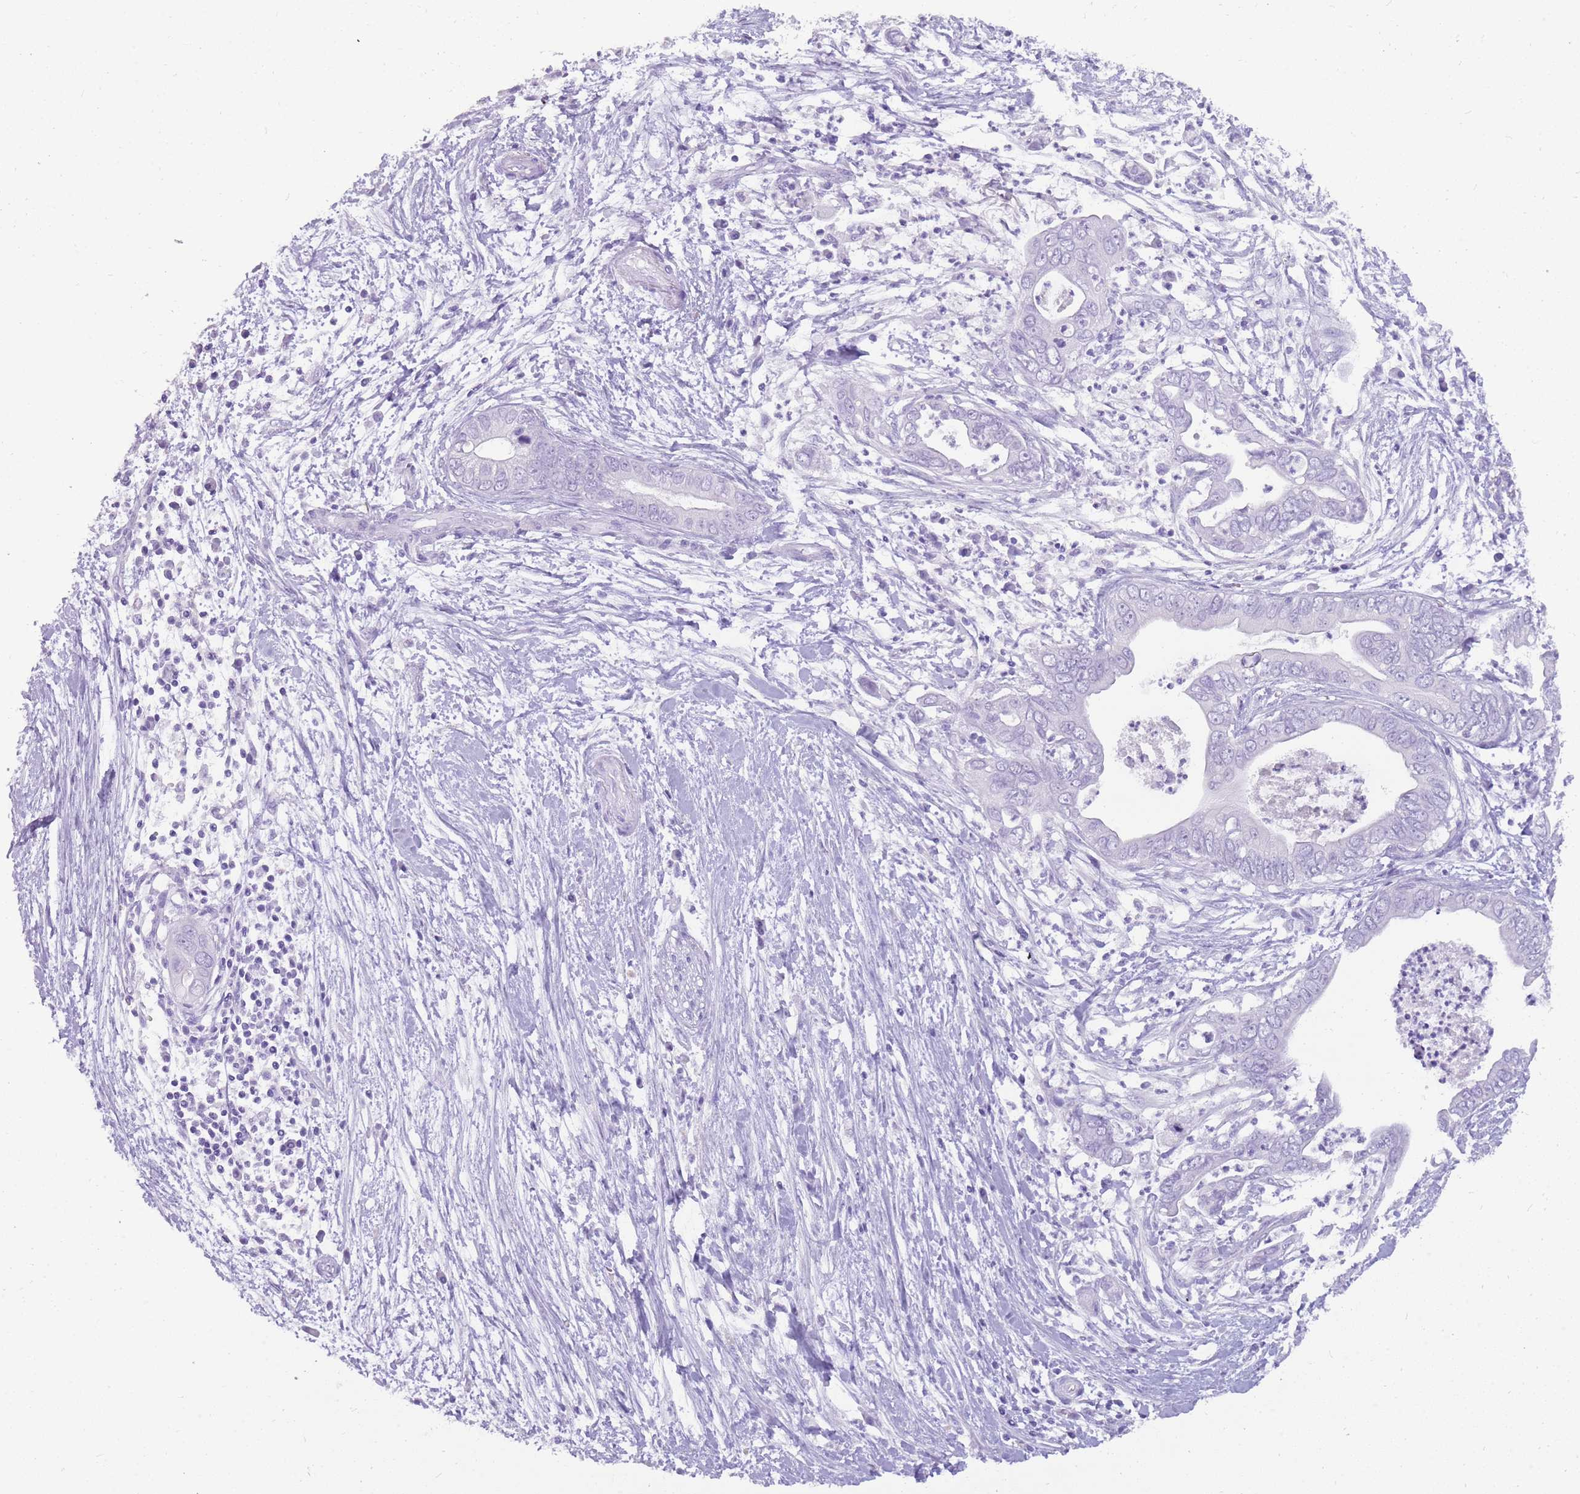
{"staining": {"intensity": "negative", "quantity": "none", "location": "none"}, "tissue": "pancreatic cancer", "cell_type": "Tumor cells", "image_type": "cancer", "snomed": [{"axis": "morphology", "description": "Adenocarcinoma, NOS"}, {"axis": "topography", "description": "Pancreas"}], "caption": "Protein analysis of pancreatic cancer (adenocarcinoma) shows no significant expression in tumor cells.", "gene": "NBPF3", "patient": {"sex": "male", "age": 75}}